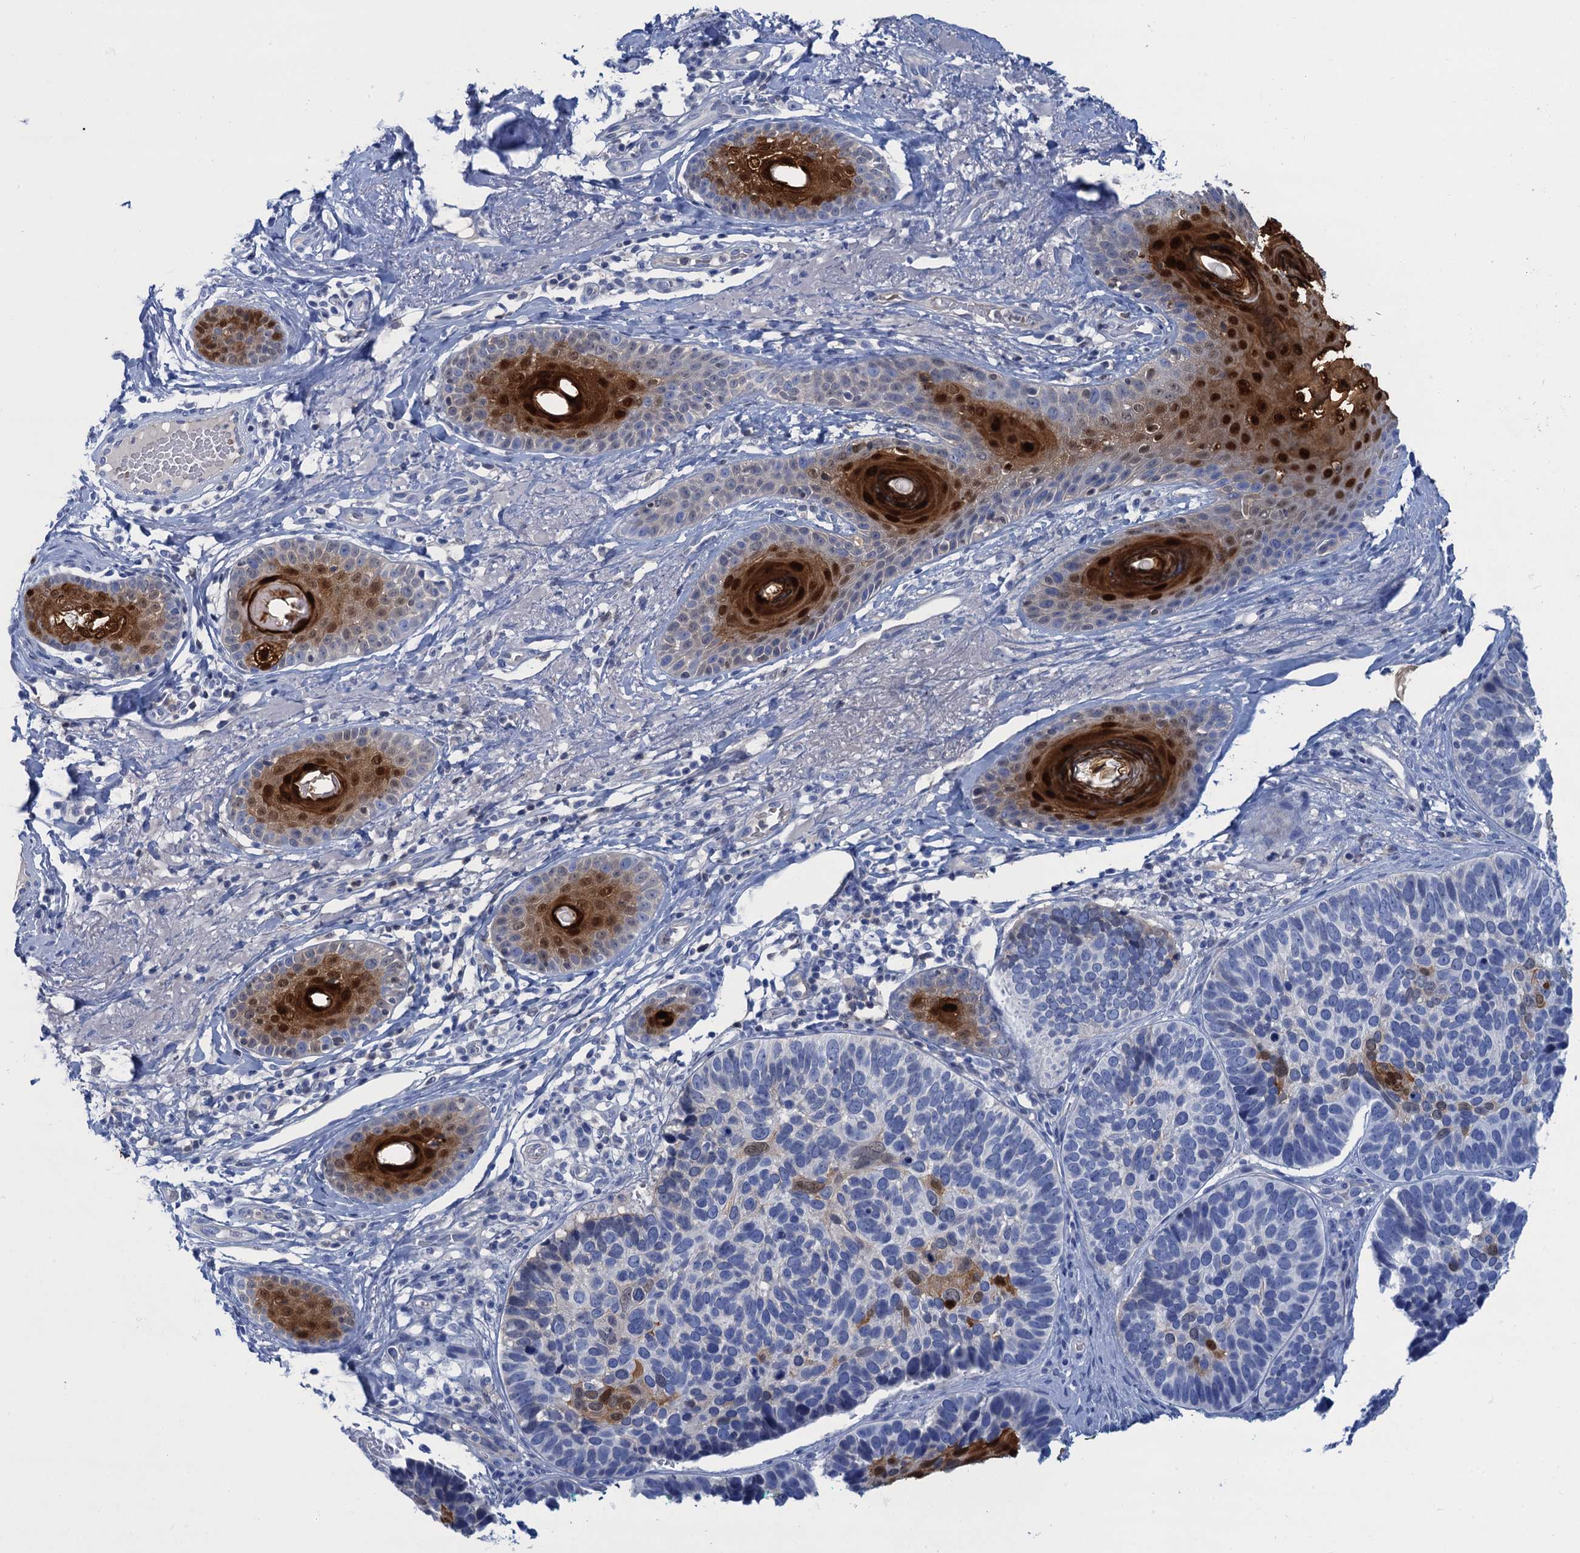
{"staining": {"intensity": "moderate", "quantity": "<25%", "location": "cytoplasmic/membranous,nuclear"}, "tissue": "skin cancer", "cell_type": "Tumor cells", "image_type": "cancer", "snomed": [{"axis": "morphology", "description": "Basal cell carcinoma"}, {"axis": "topography", "description": "Skin"}], "caption": "Moderate cytoplasmic/membranous and nuclear expression is appreciated in about <25% of tumor cells in skin cancer.", "gene": "CALML5", "patient": {"sex": "male", "age": 62}}